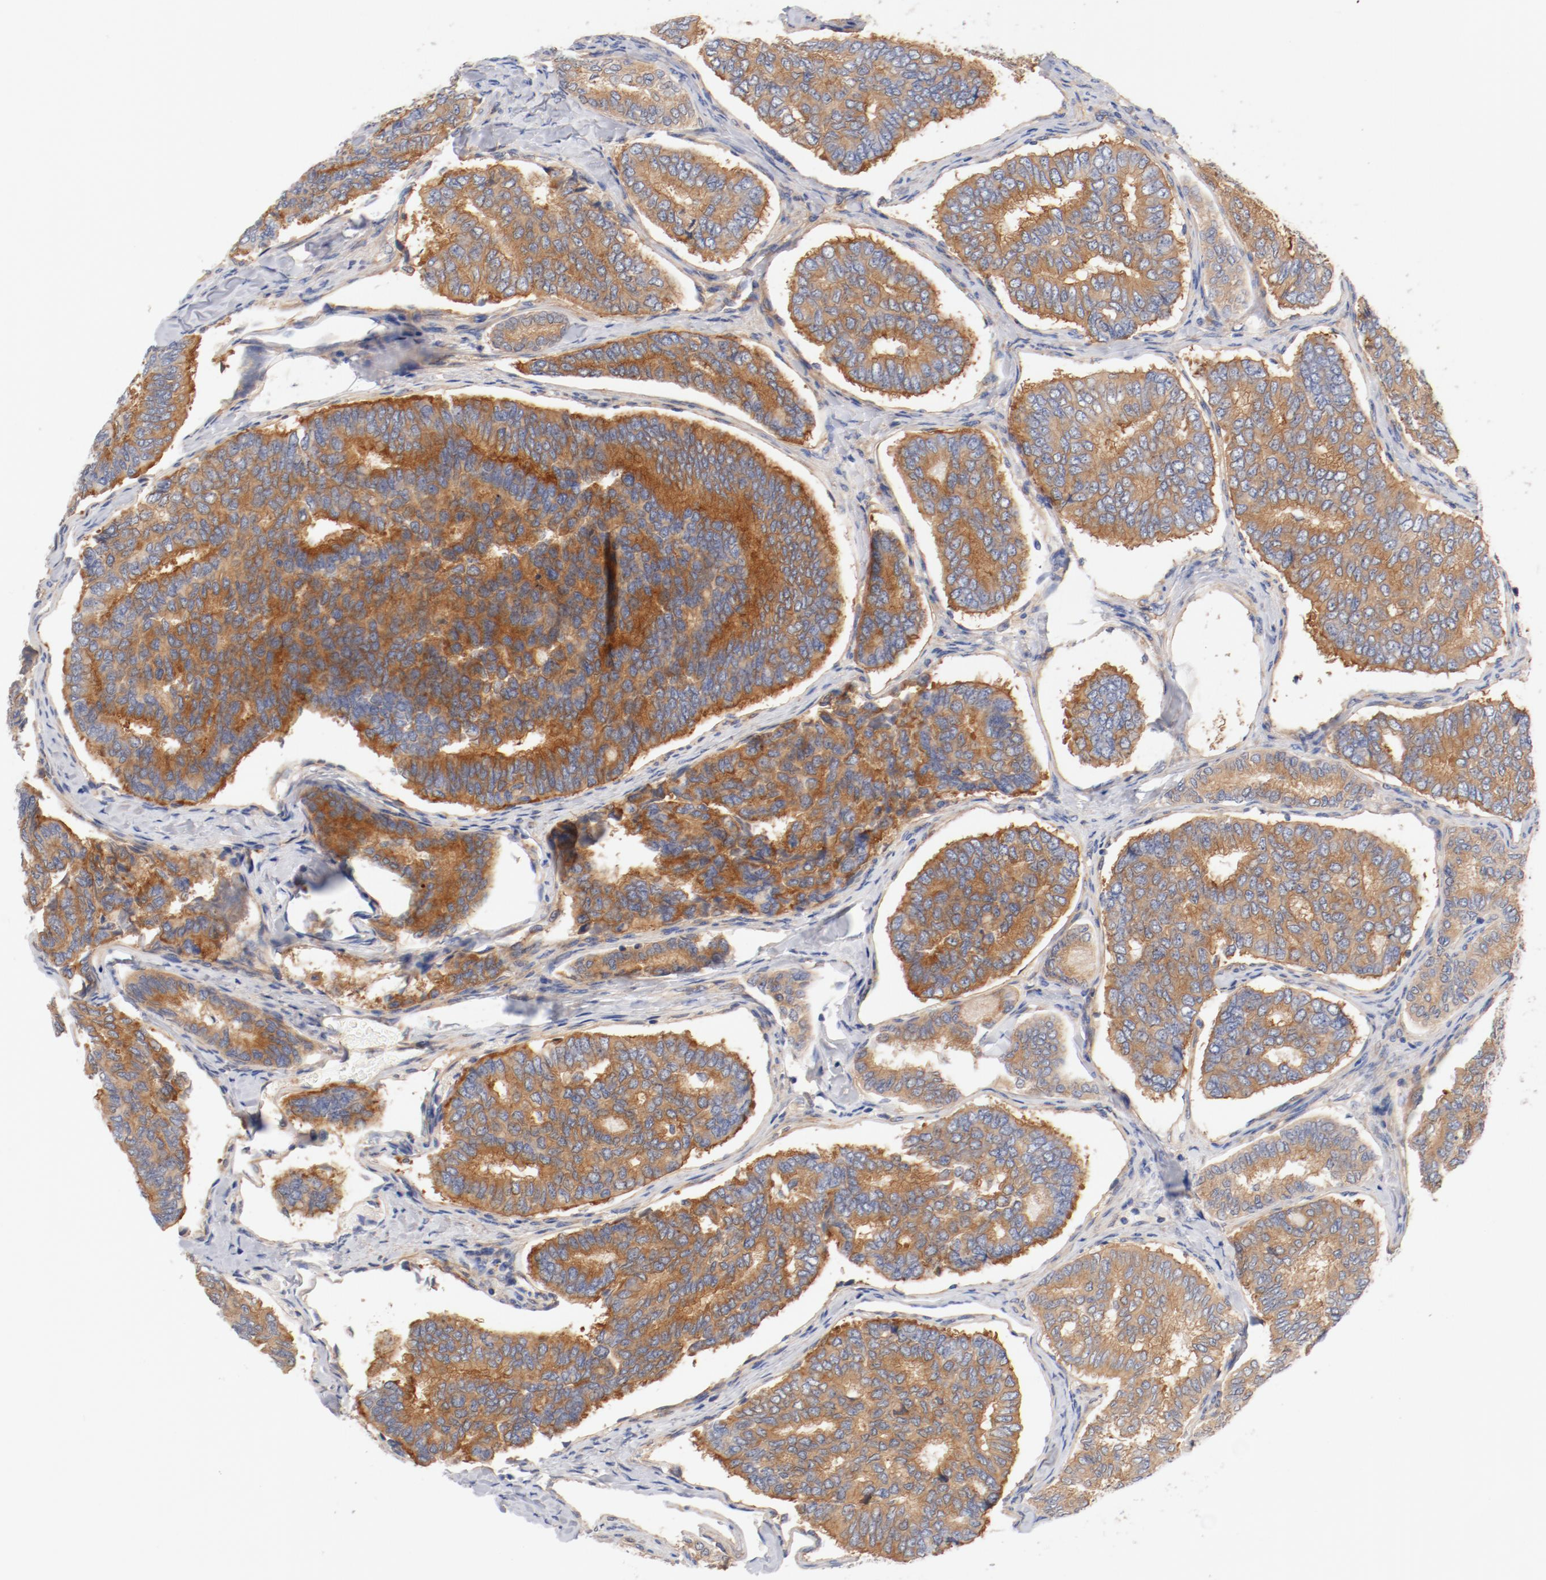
{"staining": {"intensity": "strong", "quantity": ">75%", "location": "cytoplasmic/membranous"}, "tissue": "thyroid cancer", "cell_type": "Tumor cells", "image_type": "cancer", "snomed": [{"axis": "morphology", "description": "Papillary adenocarcinoma, NOS"}, {"axis": "topography", "description": "Thyroid gland"}], "caption": "The image exhibits staining of thyroid cancer (papillary adenocarcinoma), revealing strong cytoplasmic/membranous protein positivity (brown color) within tumor cells.", "gene": "DYNC1H1", "patient": {"sex": "female", "age": 35}}